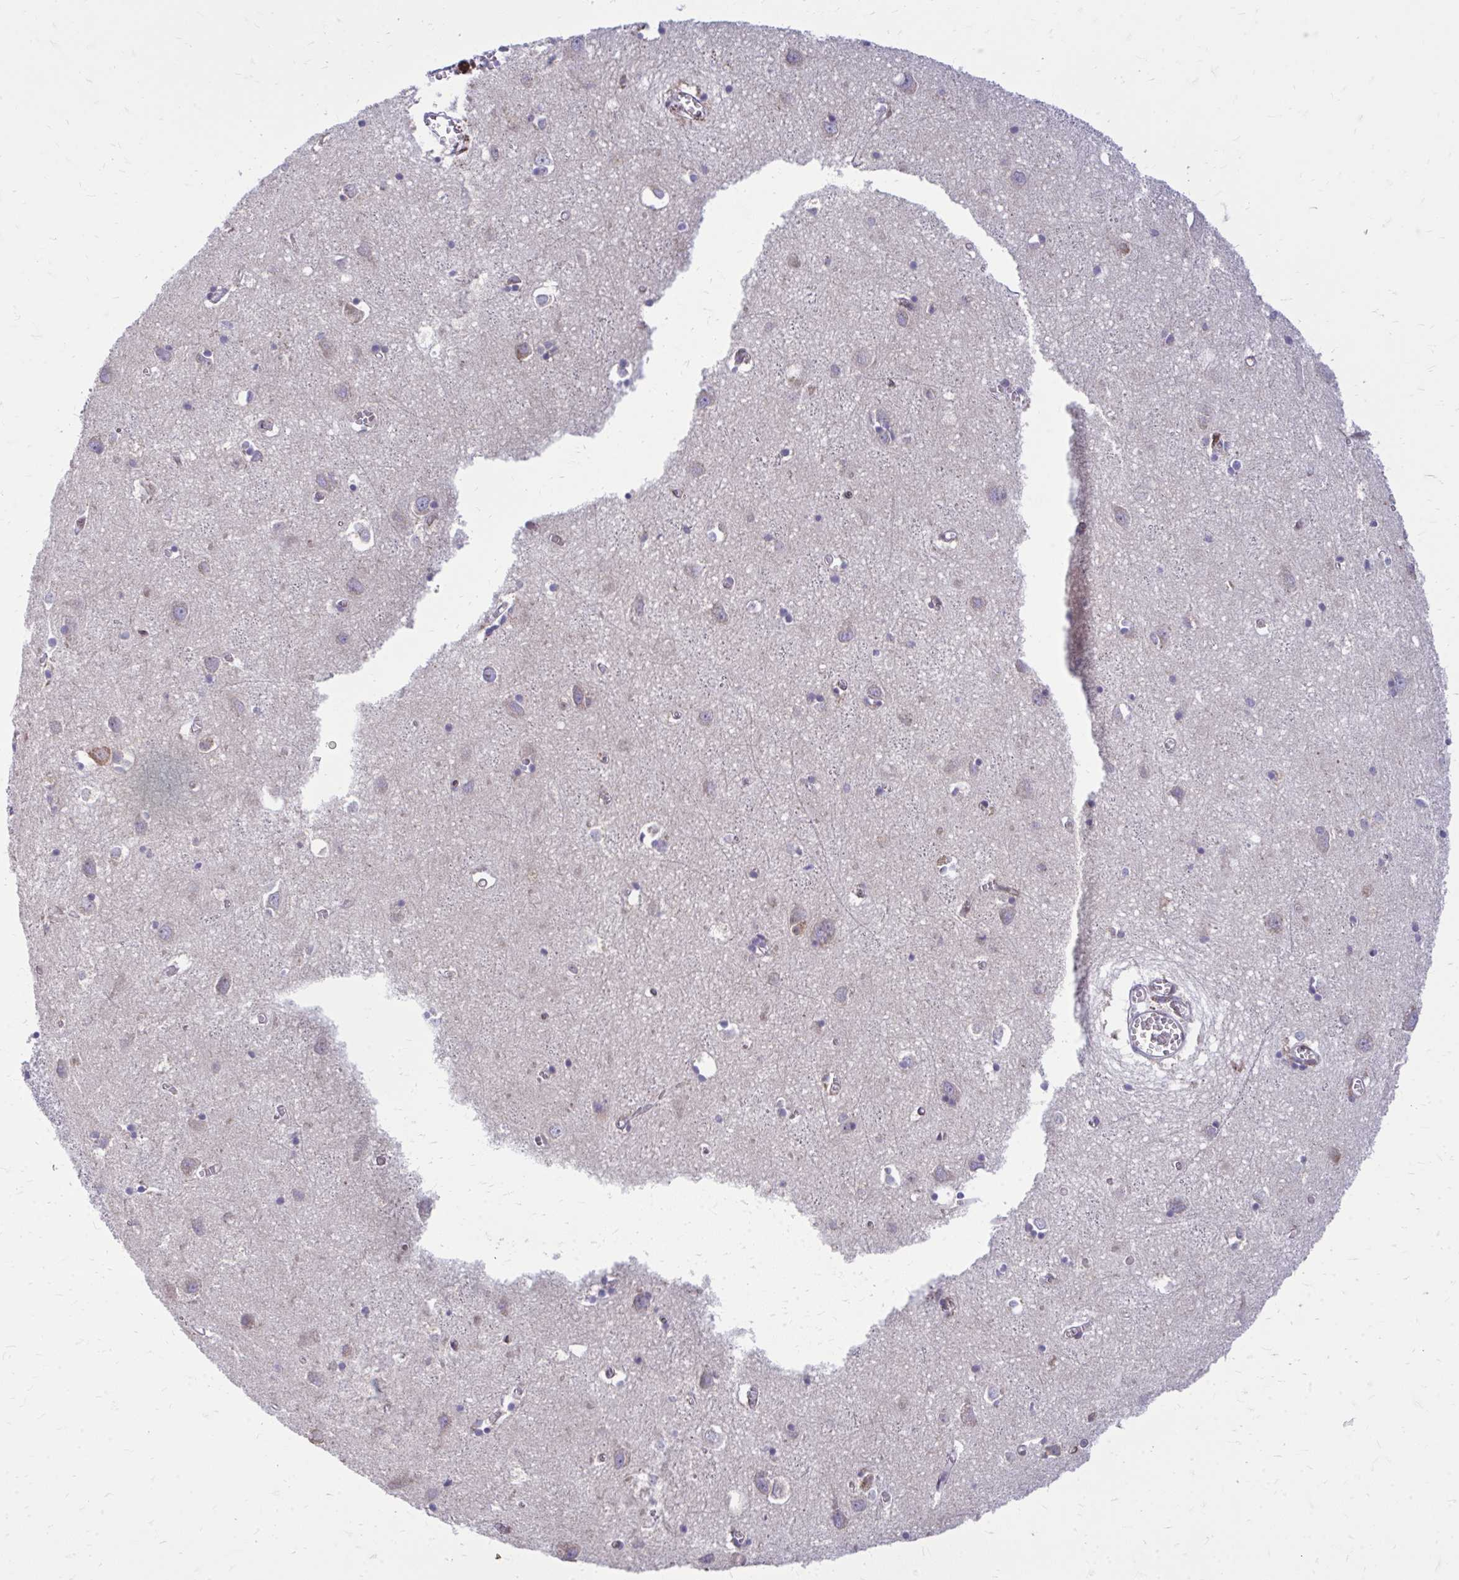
{"staining": {"intensity": "negative", "quantity": "none", "location": "none"}, "tissue": "cerebral cortex", "cell_type": "Endothelial cells", "image_type": "normal", "snomed": [{"axis": "morphology", "description": "Normal tissue, NOS"}, {"axis": "topography", "description": "Cerebral cortex"}], "caption": "Immunohistochemistry of benign human cerebral cortex displays no expression in endothelial cells. (DAB (3,3'-diaminobenzidine) immunohistochemistry (IHC), high magnification).", "gene": "RPS6KA2", "patient": {"sex": "male", "age": 70}}